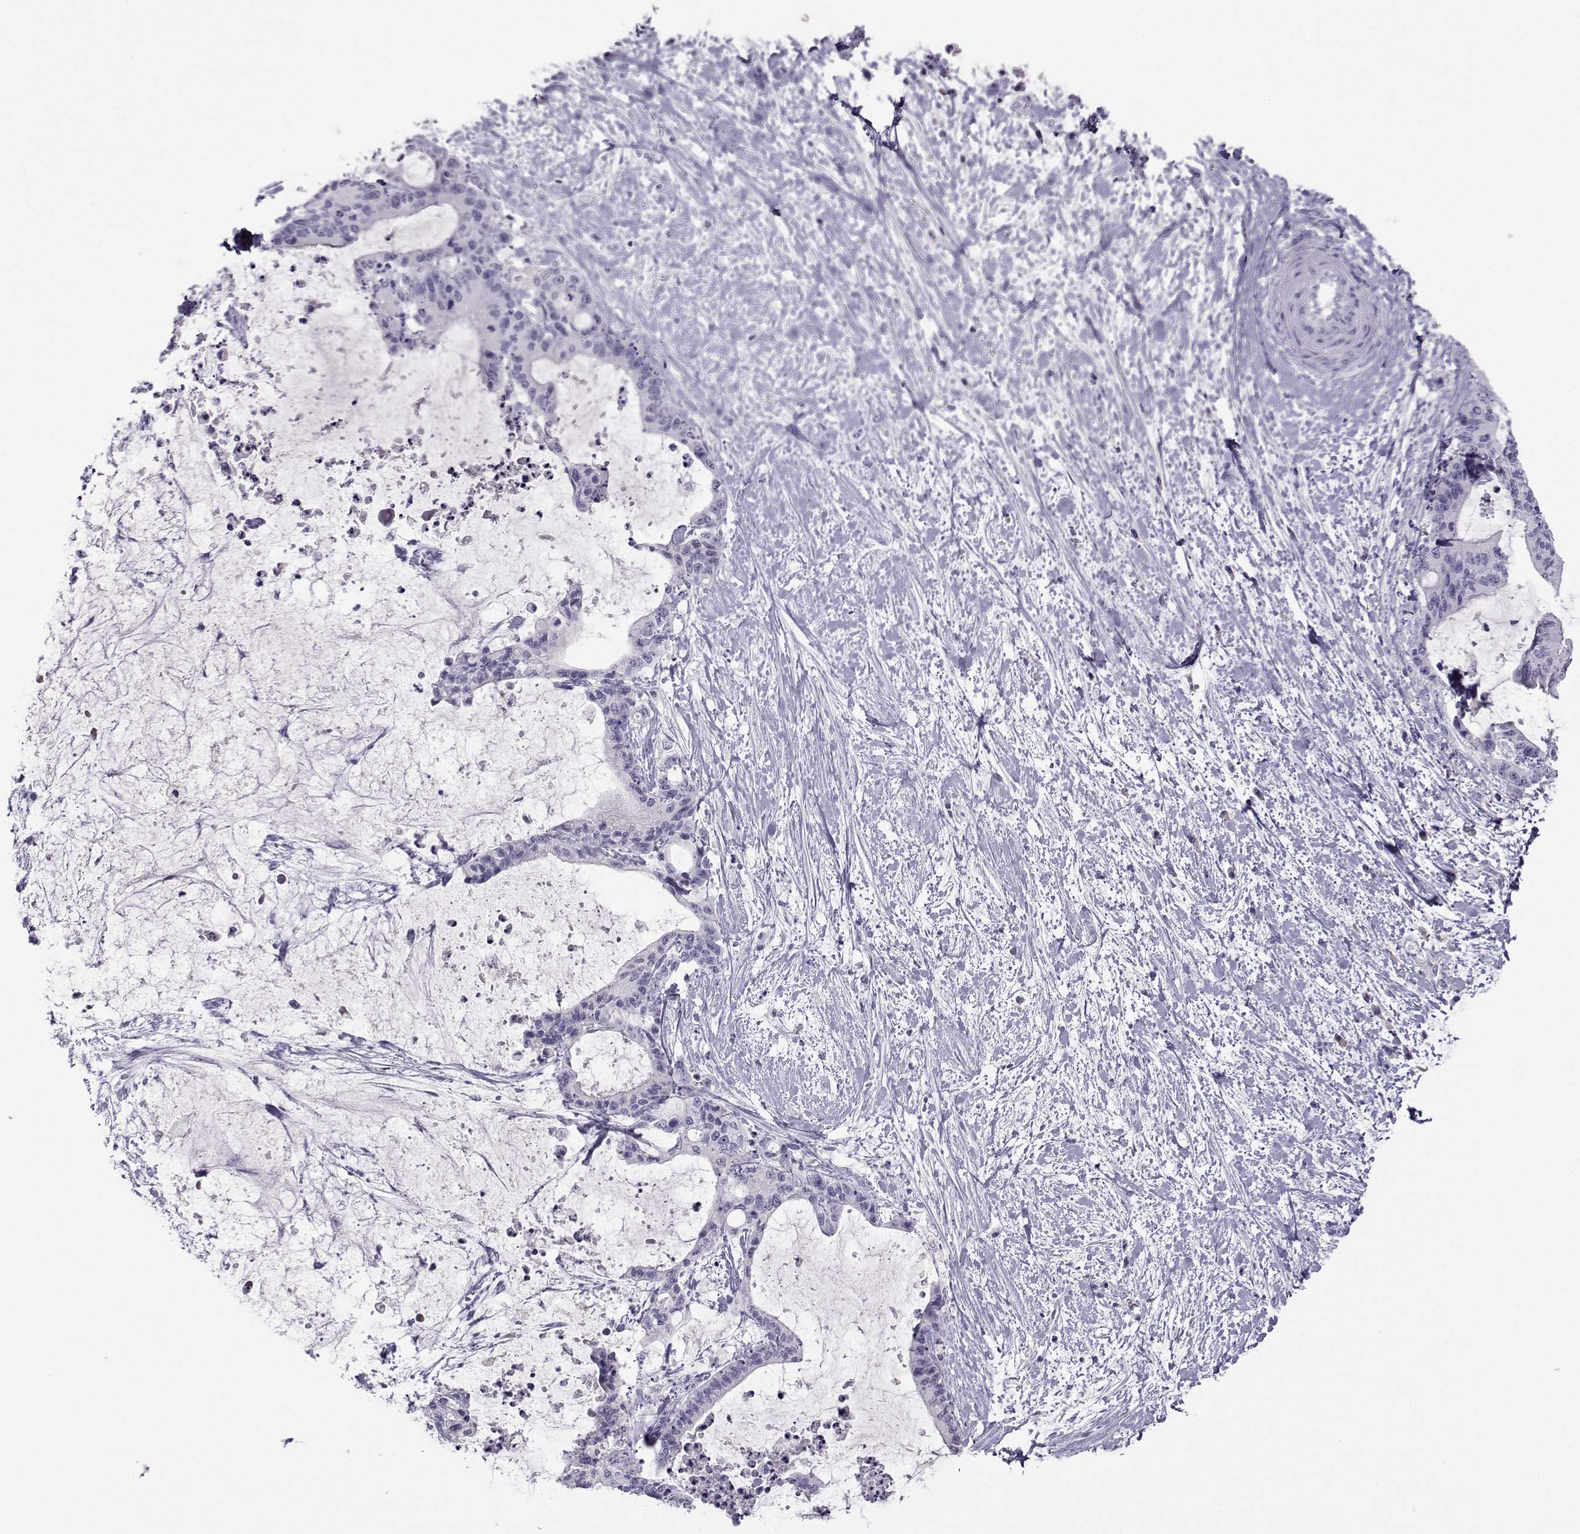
{"staining": {"intensity": "negative", "quantity": "none", "location": "none"}, "tissue": "liver cancer", "cell_type": "Tumor cells", "image_type": "cancer", "snomed": [{"axis": "morphology", "description": "Cholangiocarcinoma"}, {"axis": "topography", "description": "Liver"}], "caption": "The immunohistochemistry (IHC) histopathology image has no significant staining in tumor cells of cholangiocarcinoma (liver) tissue.", "gene": "ARMC2", "patient": {"sex": "female", "age": 73}}